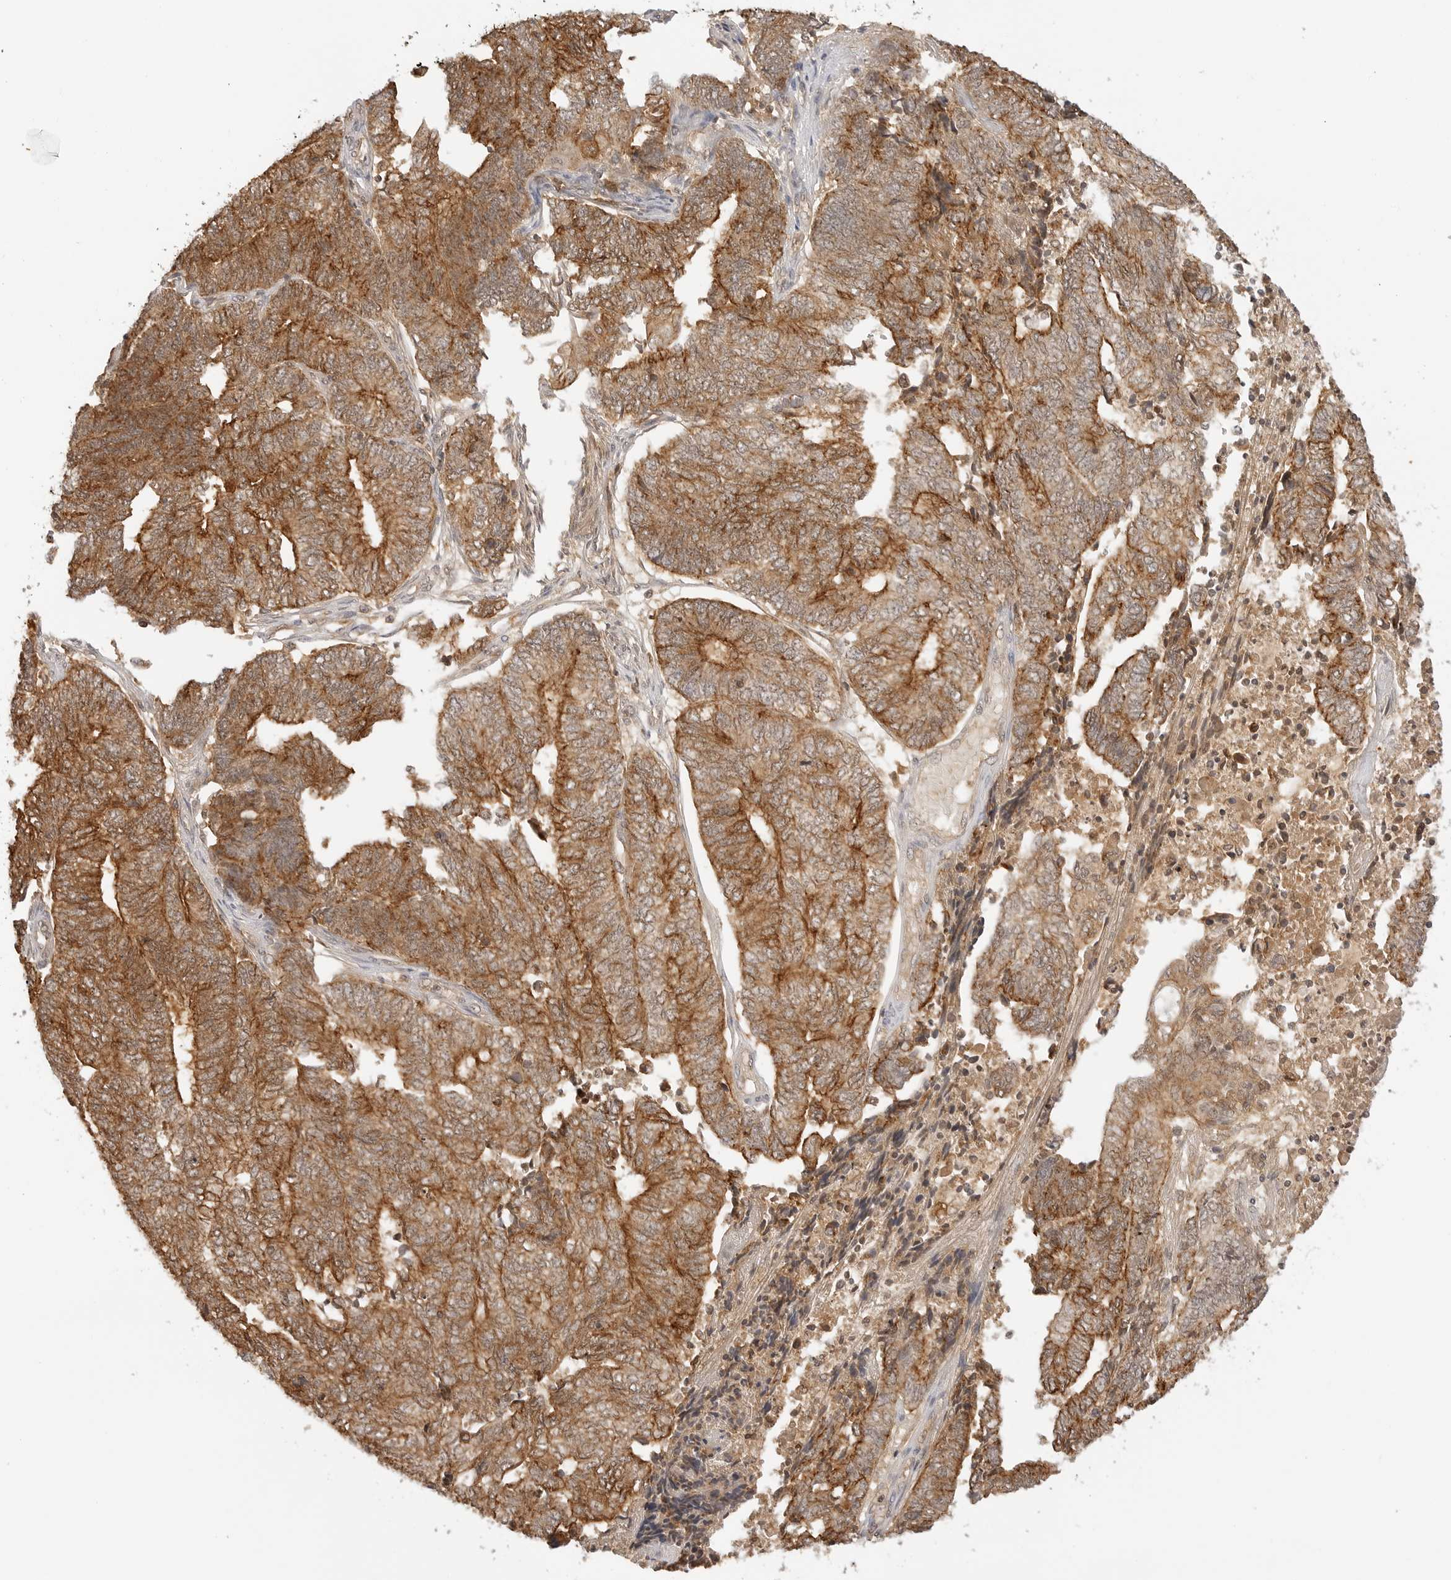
{"staining": {"intensity": "strong", "quantity": ">75%", "location": "cytoplasmic/membranous"}, "tissue": "endometrial cancer", "cell_type": "Tumor cells", "image_type": "cancer", "snomed": [{"axis": "morphology", "description": "Adenocarcinoma, NOS"}, {"axis": "topography", "description": "Uterus"}, {"axis": "topography", "description": "Endometrium"}], "caption": "A high-resolution image shows immunohistochemistry (IHC) staining of endometrial cancer (adenocarcinoma), which exhibits strong cytoplasmic/membranous positivity in about >75% of tumor cells.", "gene": "EPHA1", "patient": {"sex": "female", "age": 70}}